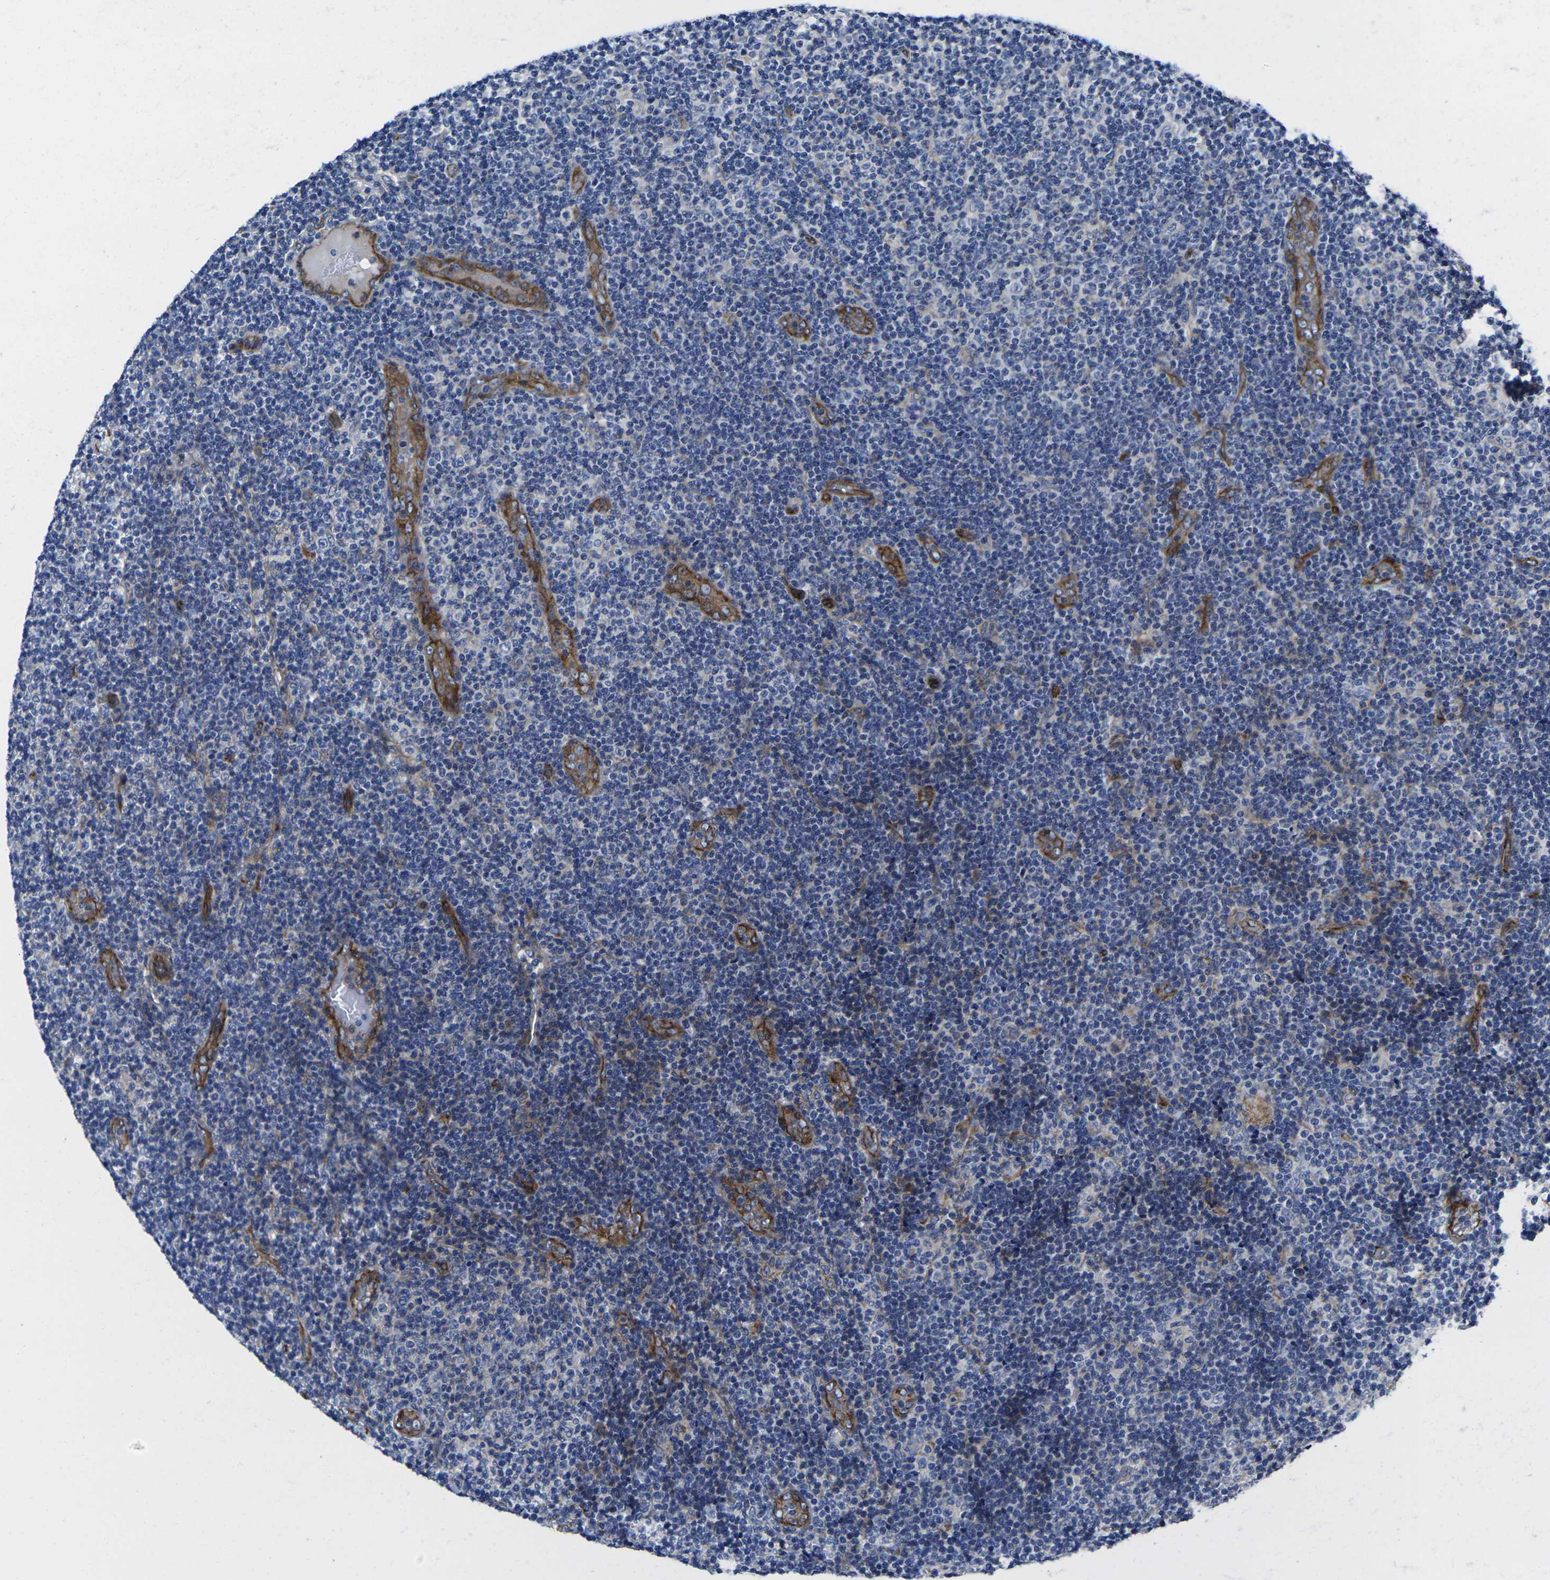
{"staining": {"intensity": "negative", "quantity": "none", "location": "none"}, "tissue": "lymphoma", "cell_type": "Tumor cells", "image_type": "cancer", "snomed": [{"axis": "morphology", "description": "Malignant lymphoma, non-Hodgkin's type, Low grade"}, {"axis": "topography", "description": "Lymph node"}], "caption": "DAB (3,3'-diaminobenzidine) immunohistochemical staining of malignant lymphoma, non-Hodgkin's type (low-grade) shows no significant positivity in tumor cells.", "gene": "NUMB", "patient": {"sex": "male", "age": 83}}